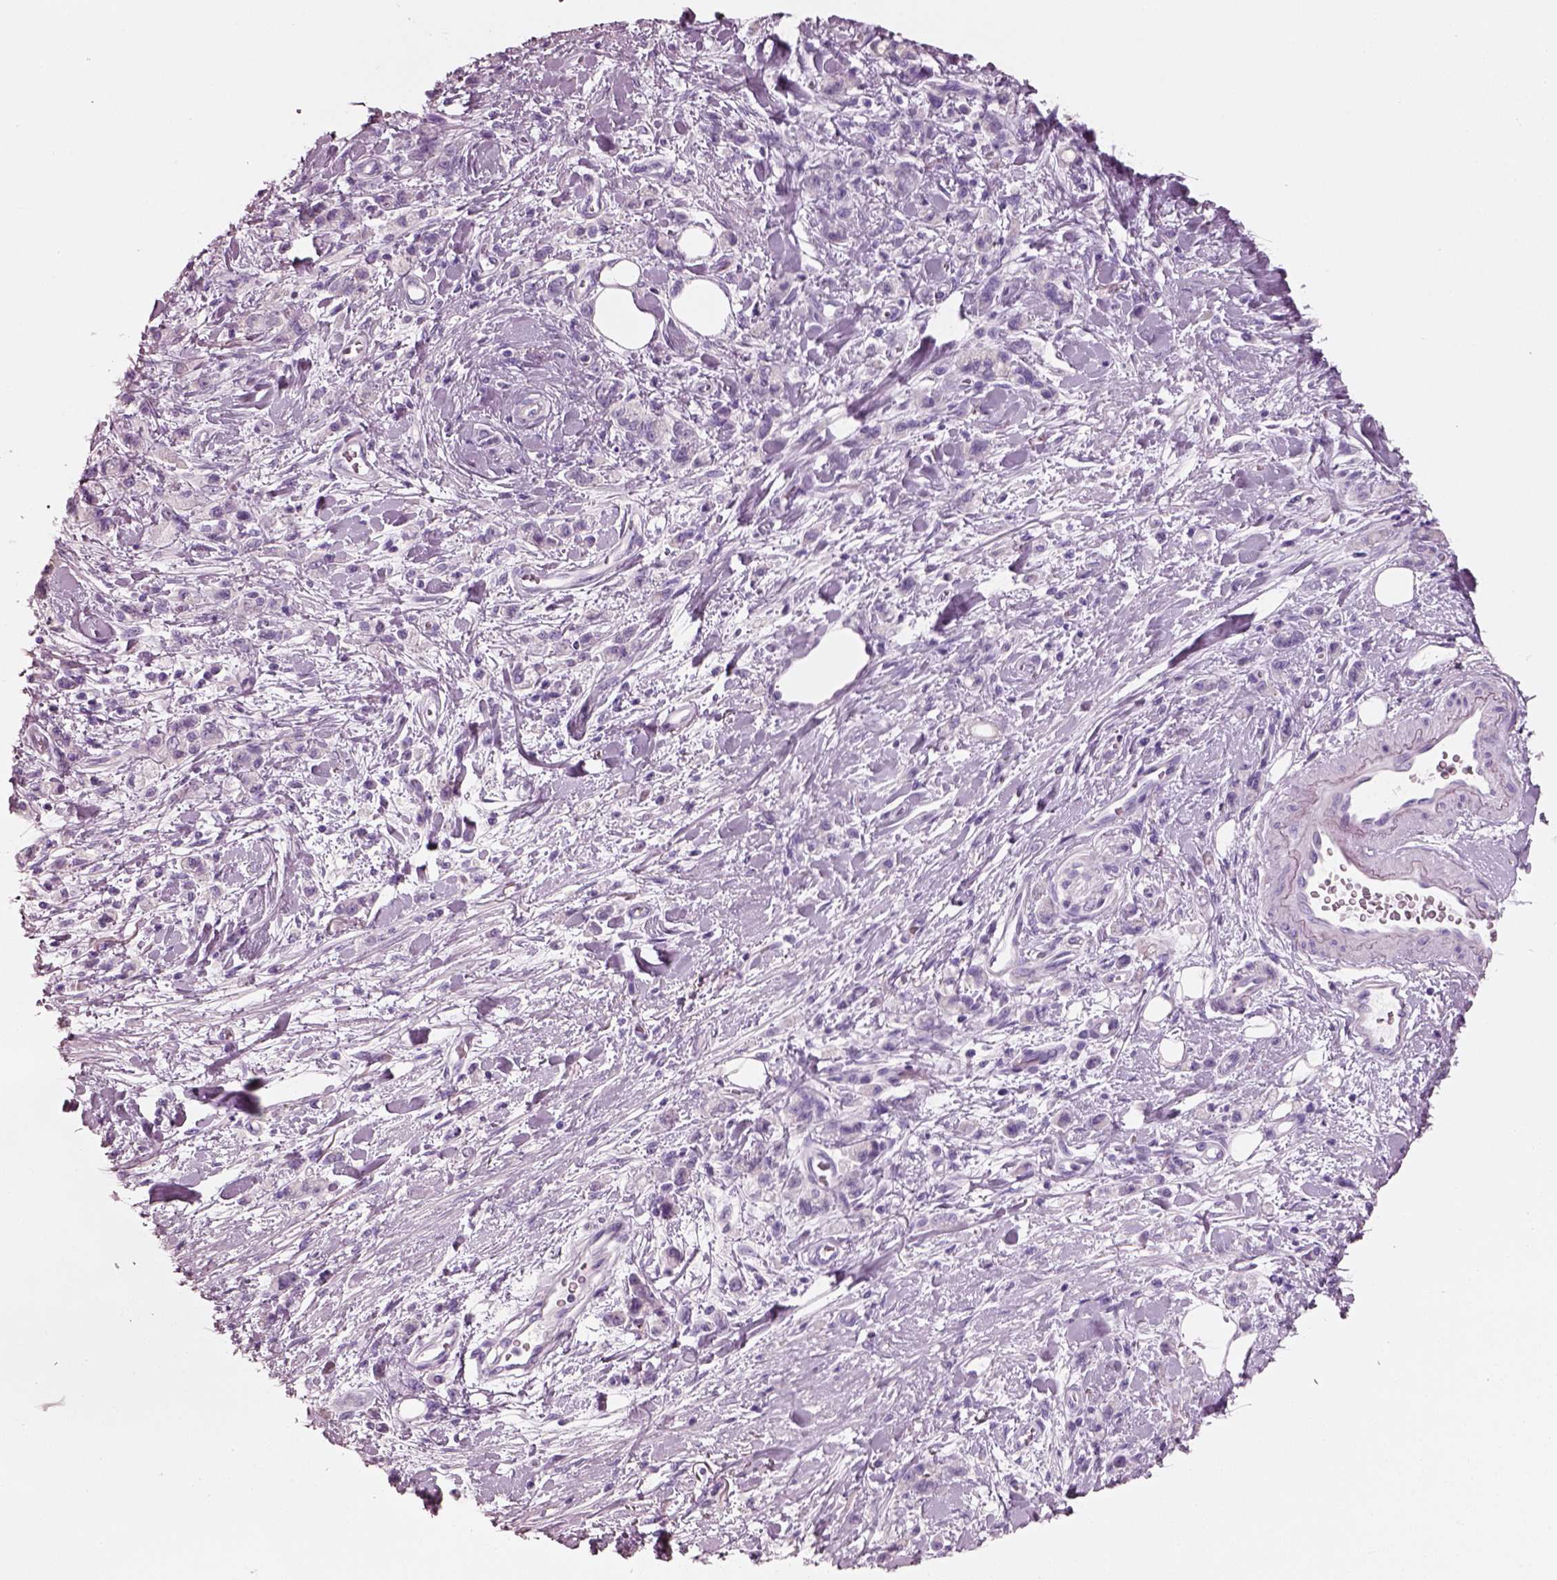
{"staining": {"intensity": "negative", "quantity": "none", "location": "none"}, "tissue": "stomach cancer", "cell_type": "Tumor cells", "image_type": "cancer", "snomed": [{"axis": "morphology", "description": "Adenocarcinoma, NOS"}, {"axis": "topography", "description": "Stomach"}], "caption": "This is a micrograph of immunohistochemistry (IHC) staining of stomach adenocarcinoma, which shows no positivity in tumor cells.", "gene": "PNOC", "patient": {"sex": "male", "age": 77}}